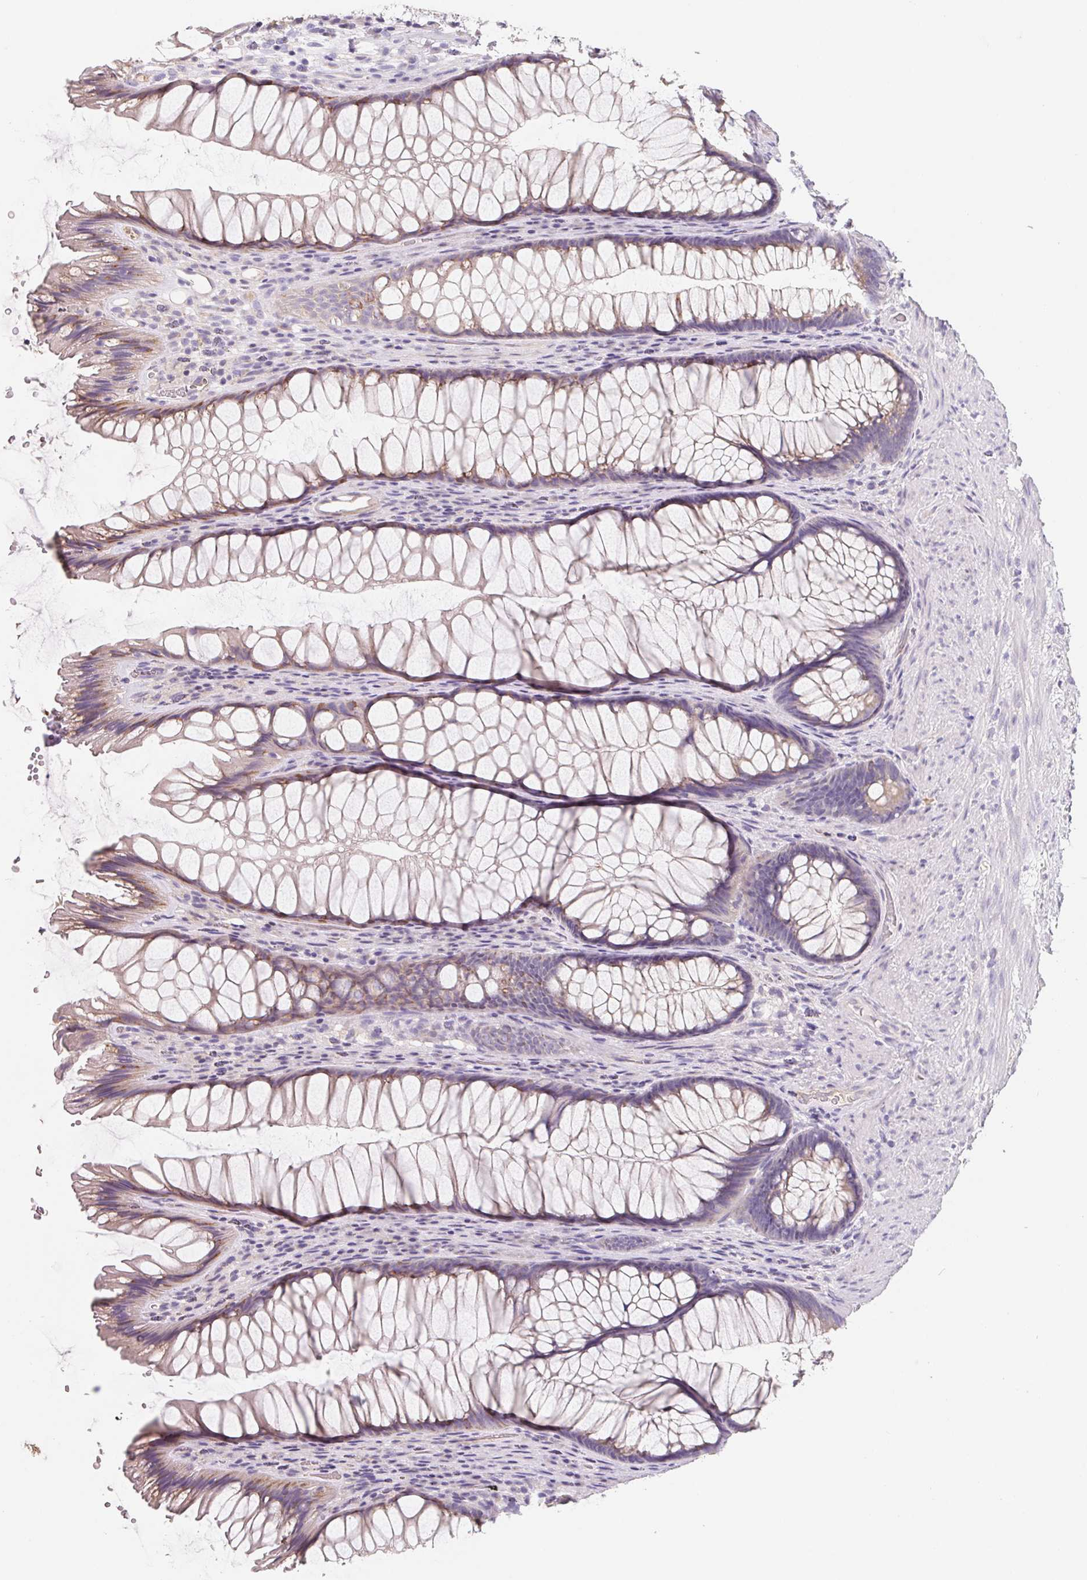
{"staining": {"intensity": "weak", "quantity": "<25%", "location": "cytoplasmic/membranous"}, "tissue": "rectum", "cell_type": "Glandular cells", "image_type": "normal", "snomed": [{"axis": "morphology", "description": "Normal tissue, NOS"}, {"axis": "topography", "description": "Rectum"}], "caption": "IHC micrograph of benign rectum stained for a protein (brown), which reveals no positivity in glandular cells.", "gene": "LPA", "patient": {"sex": "male", "age": 53}}